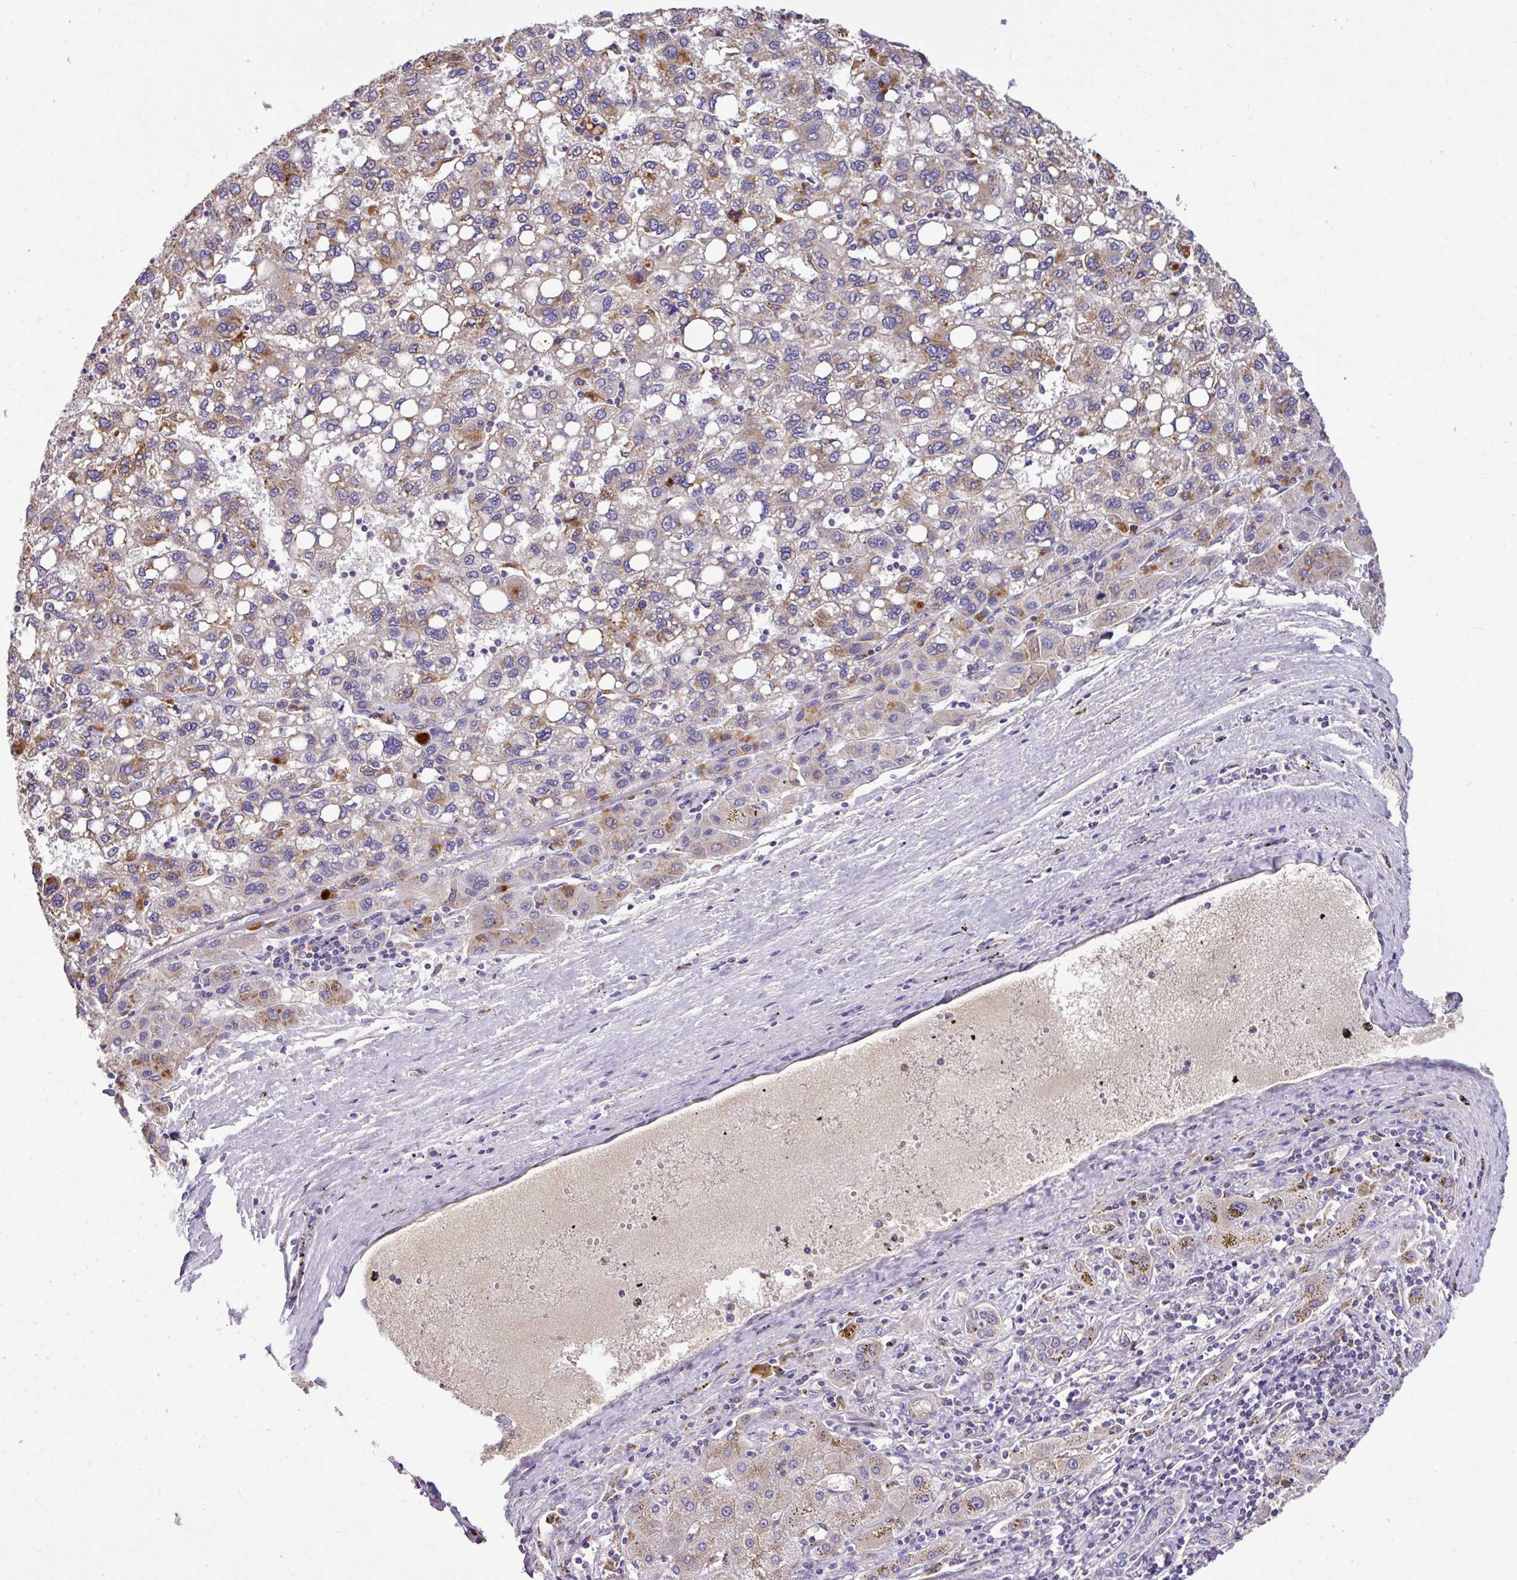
{"staining": {"intensity": "moderate", "quantity": "25%-75%", "location": "cytoplasmic/membranous"}, "tissue": "liver cancer", "cell_type": "Tumor cells", "image_type": "cancer", "snomed": [{"axis": "morphology", "description": "Carcinoma, Hepatocellular, NOS"}, {"axis": "topography", "description": "Liver"}], "caption": "A brown stain highlights moderate cytoplasmic/membranous staining of a protein in liver hepatocellular carcinoma tumor cells. The staining was performed using DAB (3,3'-diaminobenzidine) to visualize the protein expression in brown, while the nuclei were stained in blue with hematoxylin (Magnification: 20x).", "gene": "ANXA2R", "patient": {"sex": "female", "age": 82}}